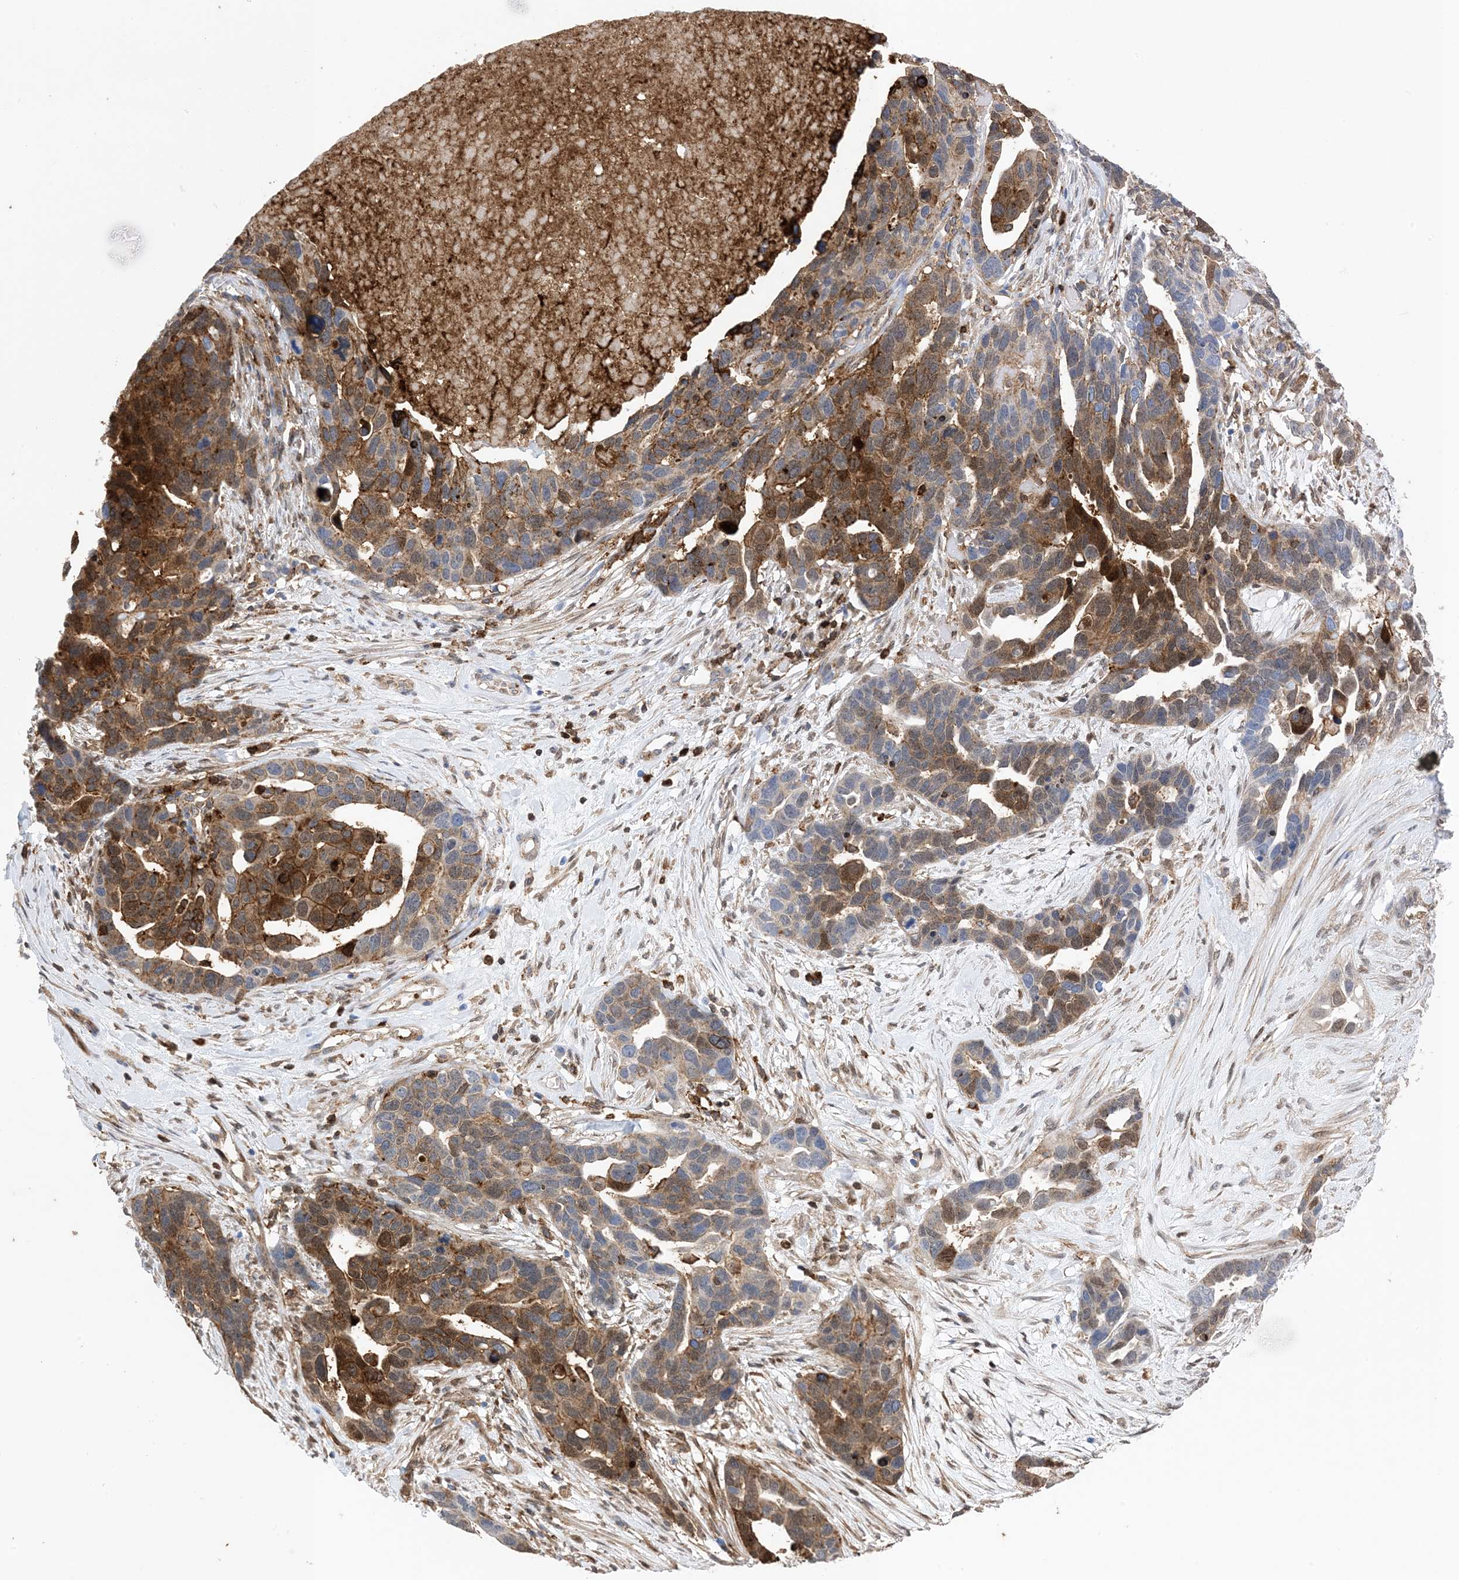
{"staining": {"intensity": "moderate", "quantity": ">75%", "location": "cytoplasmic/membranous,nuclear"}, "tissue": "ovarian cancer", "cell_type": "Tumor cells", "image_type": "cancer", "snomed": [{"axis": "morphology", "description": "Cystadenocarcinoma, serous, NOS"}, {"axis": "topography", "description": "Ovary"}], "caption": "Approximately >75% of tumor cells in ovarian cancer display moderate cytoplasmic/membranous and nuclear protein staining as visualized by brown immunohistochemical staining.", "gene": "ANXA1", "patient": {"sex": "female", "age": 54}}